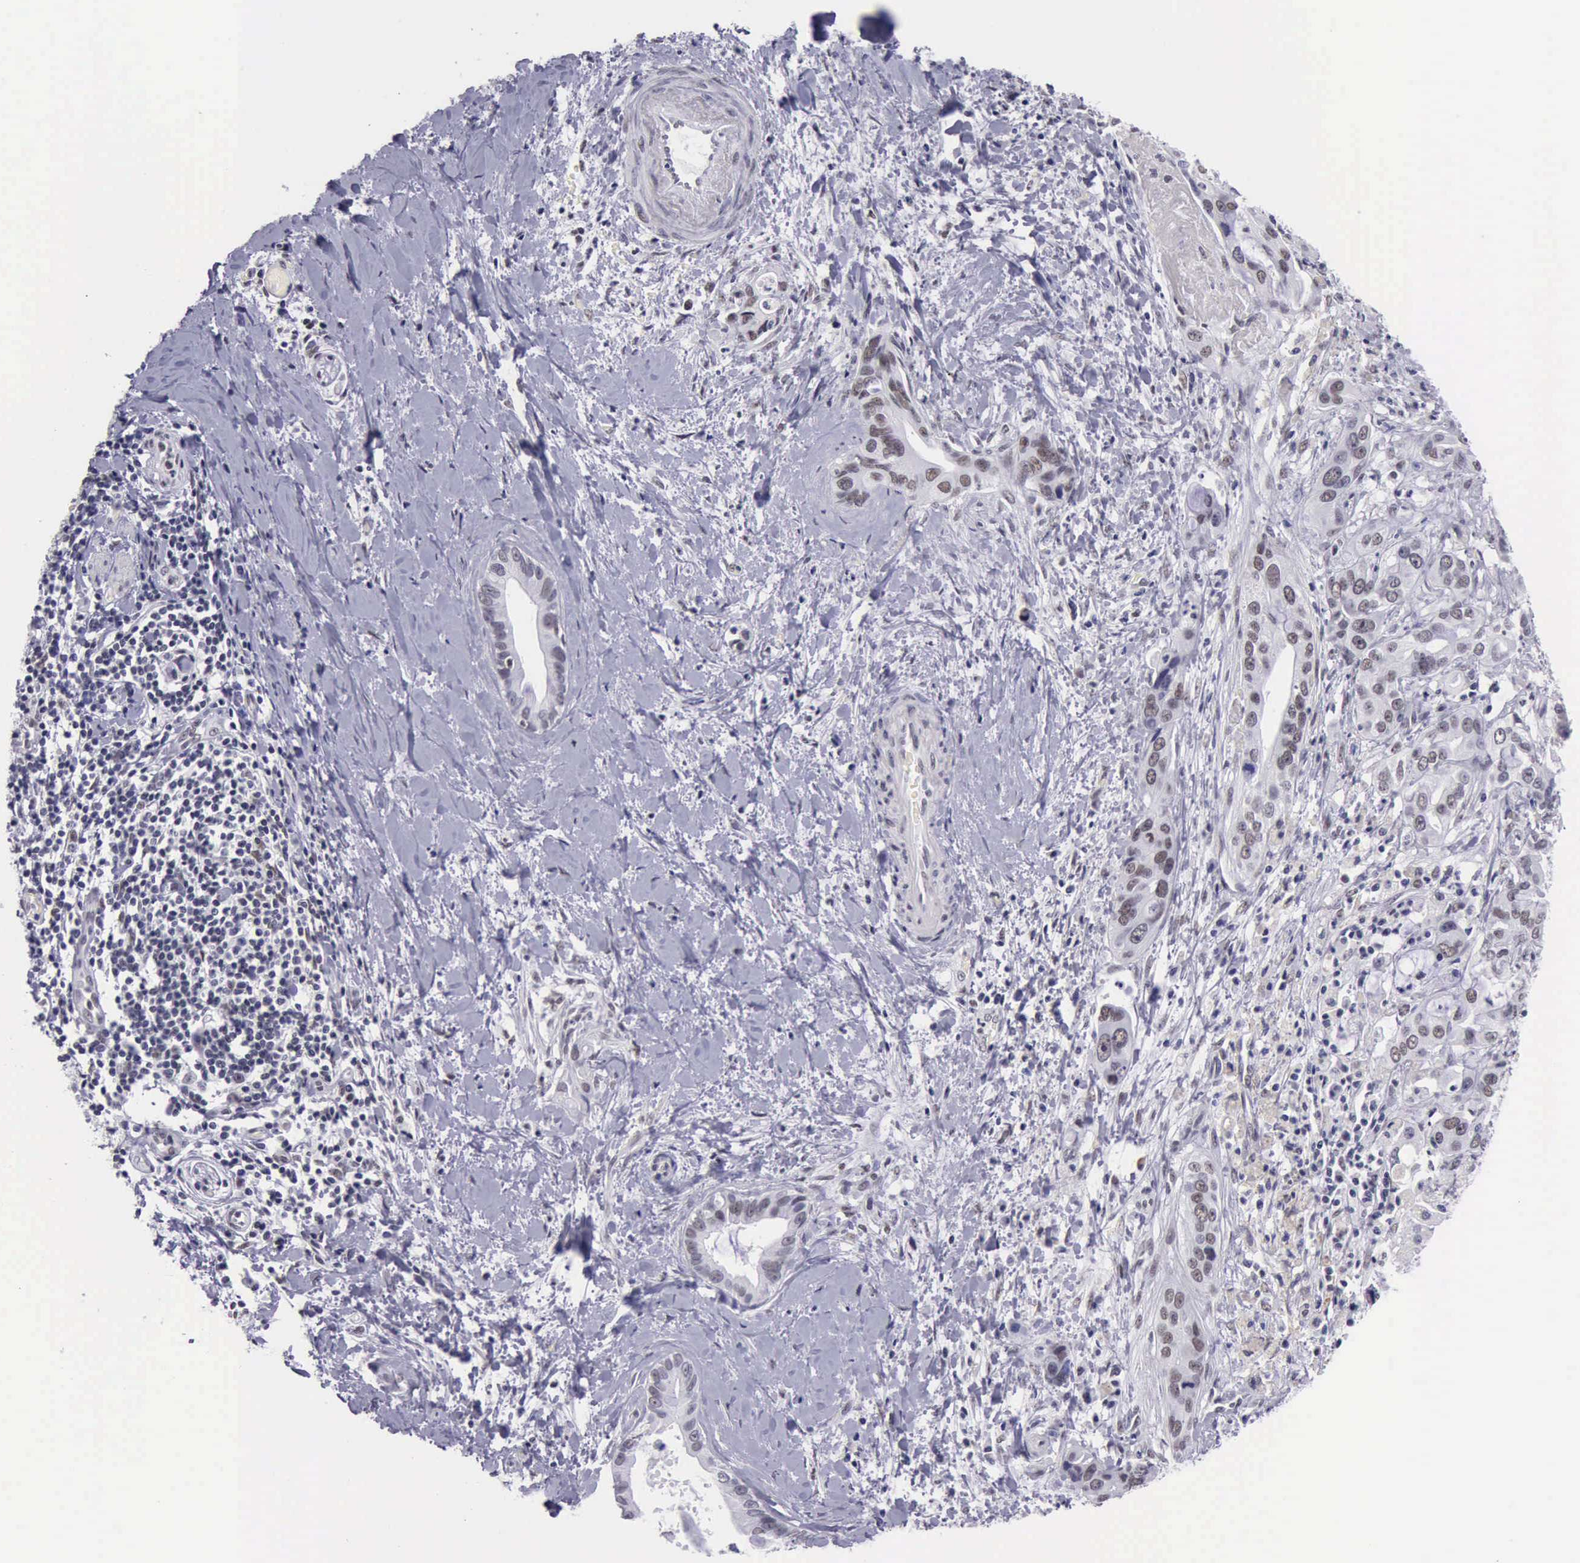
{"staining": {"intensity": "weak", "quantity": "25%-75%", "location": "nuclear"}, "tissue": "liver cancer", "cell_type": "Tumor cells", "image_type": "cancer", "snomed": [{"axis": "morphology", "description": "Cholangiocarcinoma"}, {"axis": "topography", "description": "Liver"}], "caption": "A brown stain labels weak nuclear expression of a protein in liver cholangiocarcinoma tumor cells. The staining was performed using DAB (3,3'-diaminobenzidine) to visualize the protein expression in brown, while the nuclei were stained in blue with hematoxylin (Magnification: 20x).", "gene": "EP300", "patient": {"sex": "female", "age": 65}}